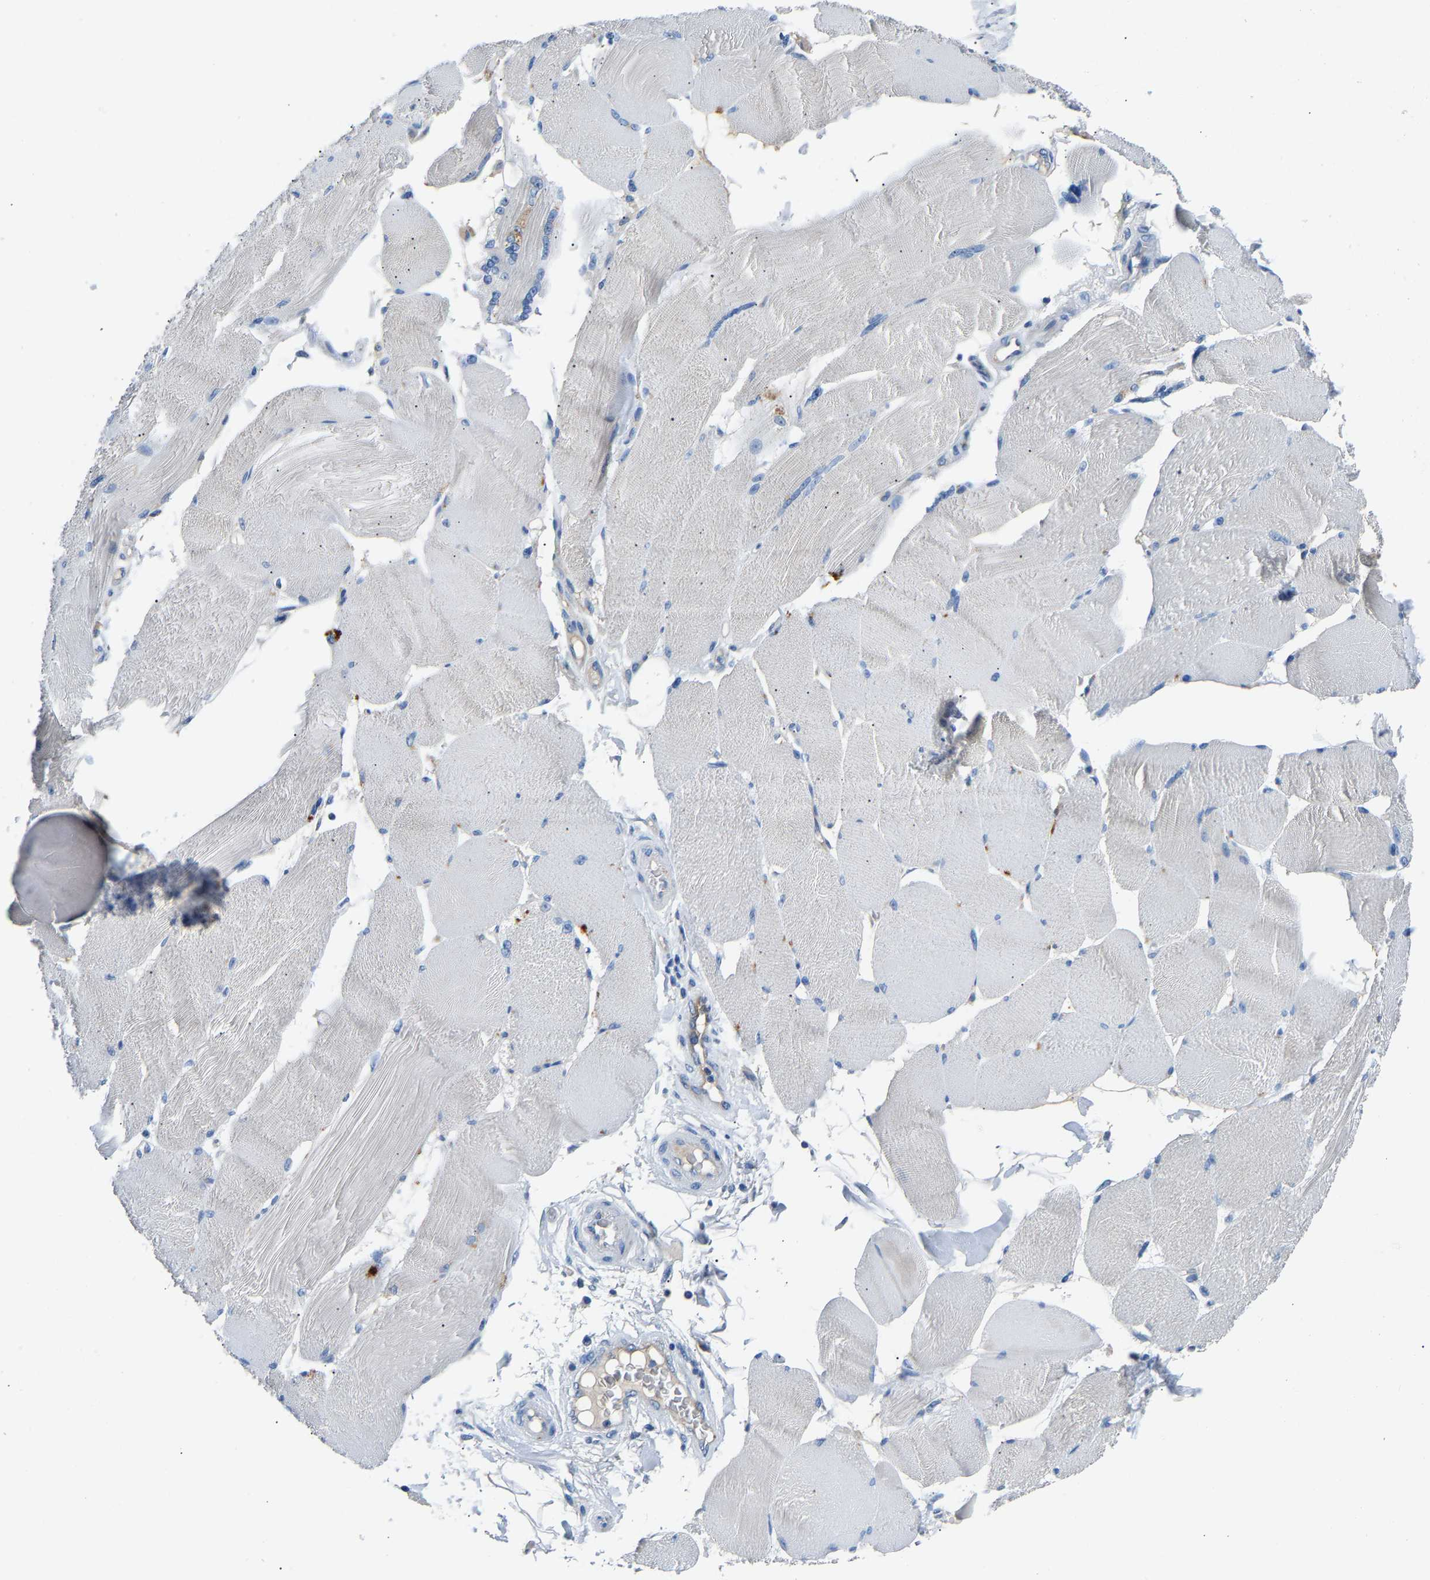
{"staining": {"intensity": "negative", "quantity": "none", "location": "none"}, "tissue": "skeletal muscle", "cell_type": "Myocytes", "image_type": "normal", "snomed": [{"axis": "morphology", "description": "Normal tissue, NOS"}, {"axis": "topography", "description": "Skin"}, {"axis": "topography", "description": "Skeletal muscle"}], "caption": "Micrograph shows no protein staining in myocytes of normal skeletal muscle.", "gene": "DNAAF5", "patient": {"sex": "male", "age": 83}}